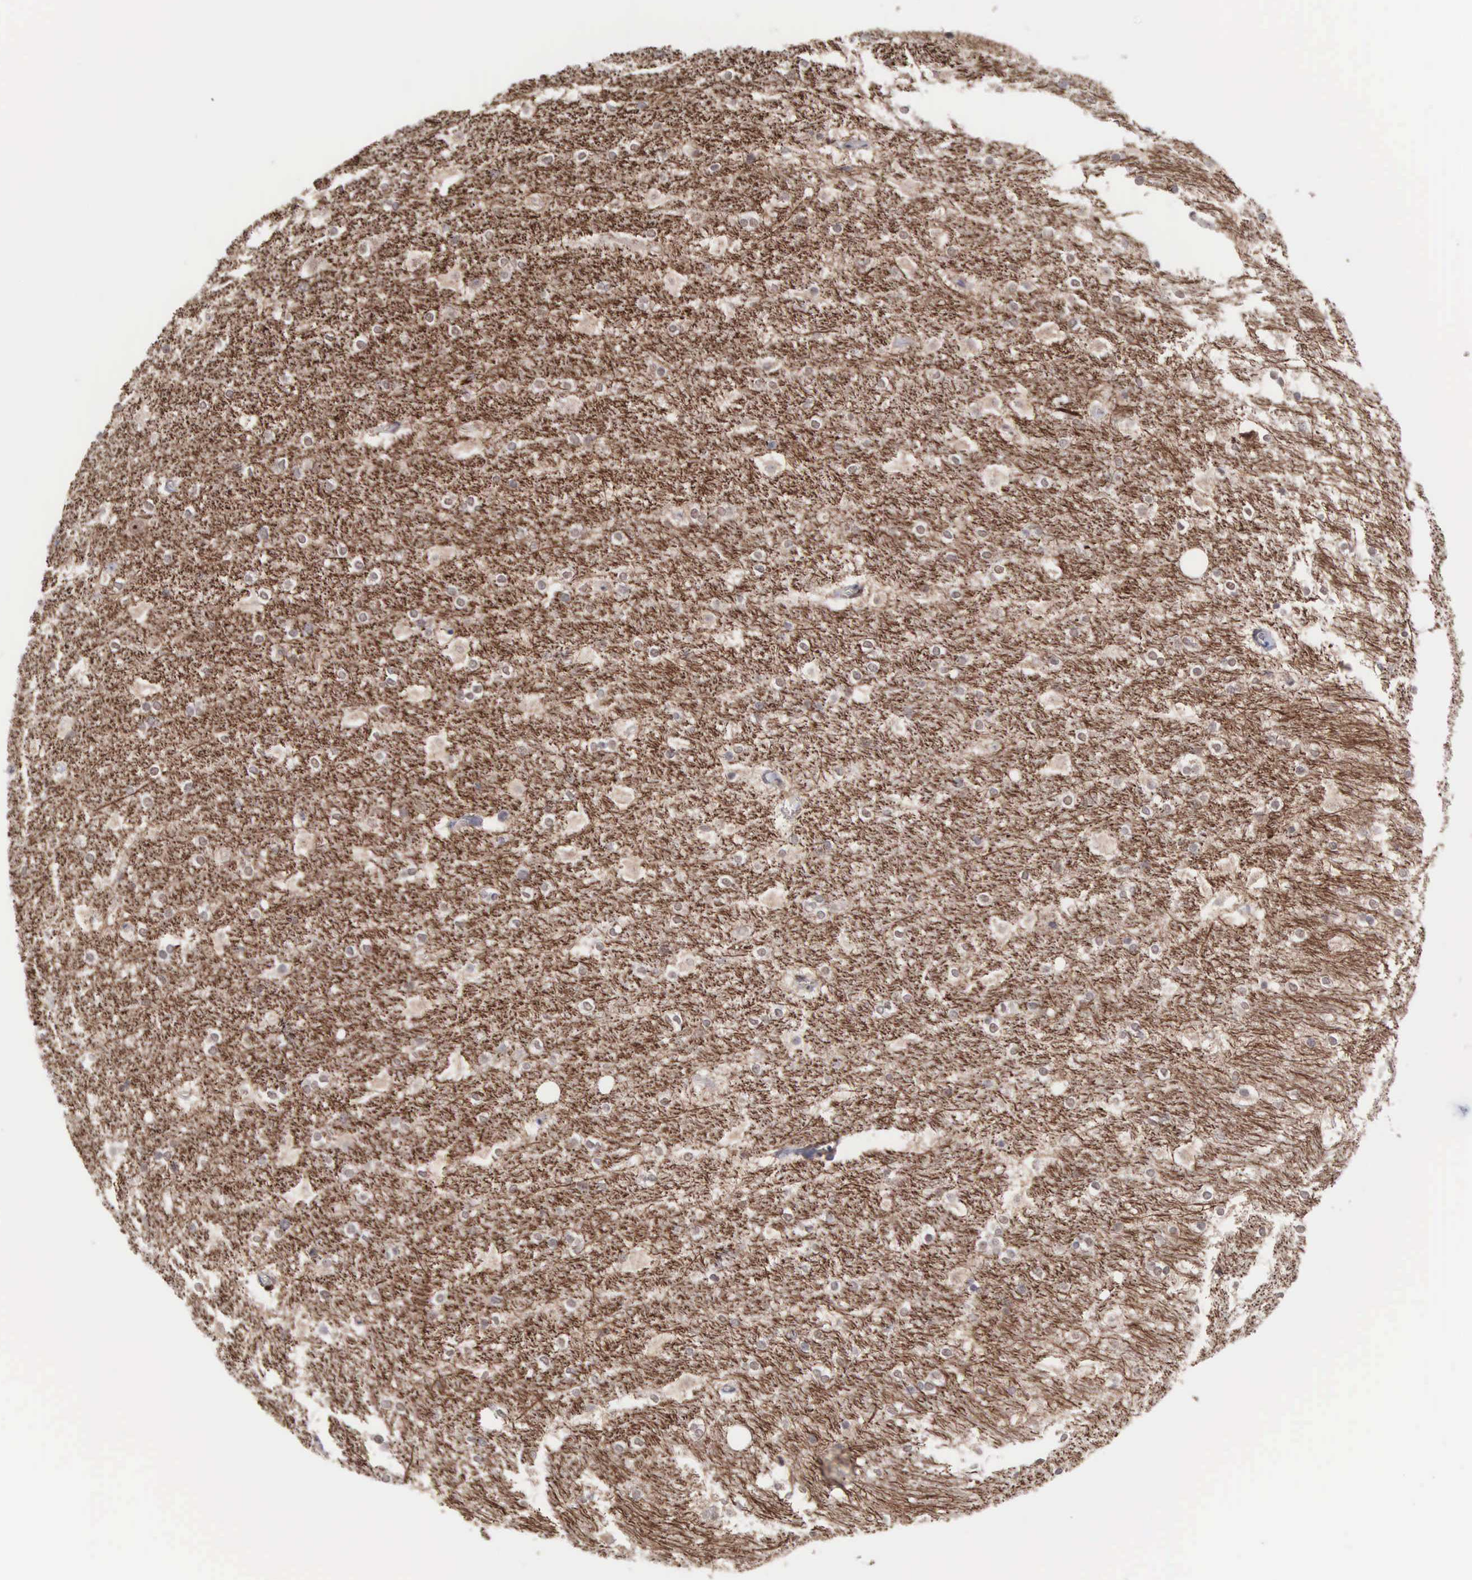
{"staining": {"intensity": "strong", "quantity": ">75%", "location": "cytoplasmic/membranous"}, "tissue": "hippocampus", "cell_type": "Glial cells", "image_type": "normal", "snomed": [{"axis": "morphology", "description": "Normal tissue, NOS"}, {"axis": "topography", "description": "Hippocampus"}], "caption": "Hippocampus stained for a protein (brown) reveals strong cytoplasmic/membranous positive expression in approximately >75% of glial cells.", "gene": "ACOT4", "patient": {"sex": "female", "age": 19}}